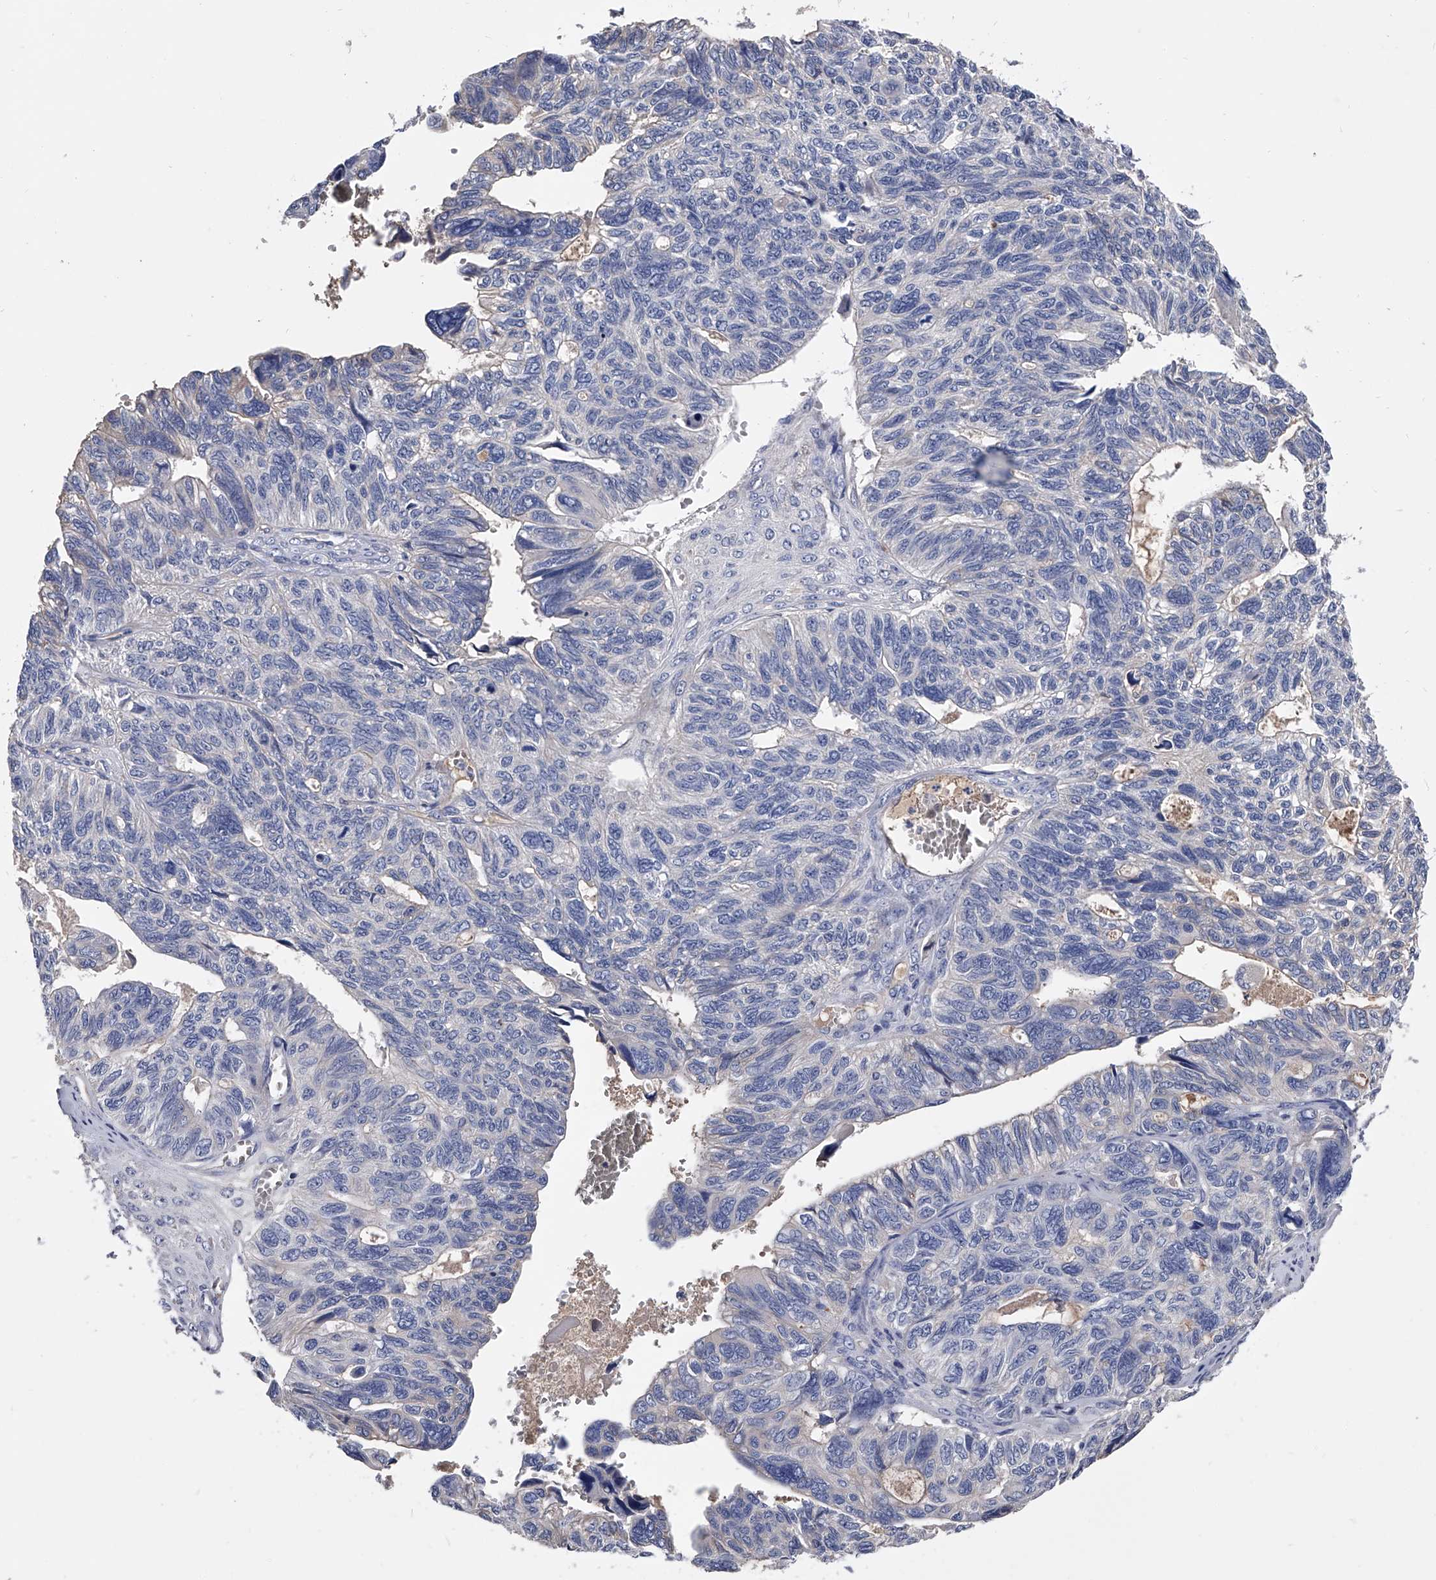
{"staining": {"intensity": "negative", "quantity": "none", "location": "none"}, "tissue": "ovarian cancer", "cell_type": "Tumor cells", "image_type": "cancer", "snomed": [{"axis": "morphology", "description": "Cystadenocarcinoma, serous, NOS"}, {"axis": "topography", "description": "Ovary"}], "caption": "An IHC histopathology image of ovarian cancer (serous cystadenocarcinoma) is shown. There is no staining in tumor cells of ovarian cancer (serous cystadenocarcinoma).", "gene": "EFCAB7", "patient": {"sex": "female", "age": 79}}